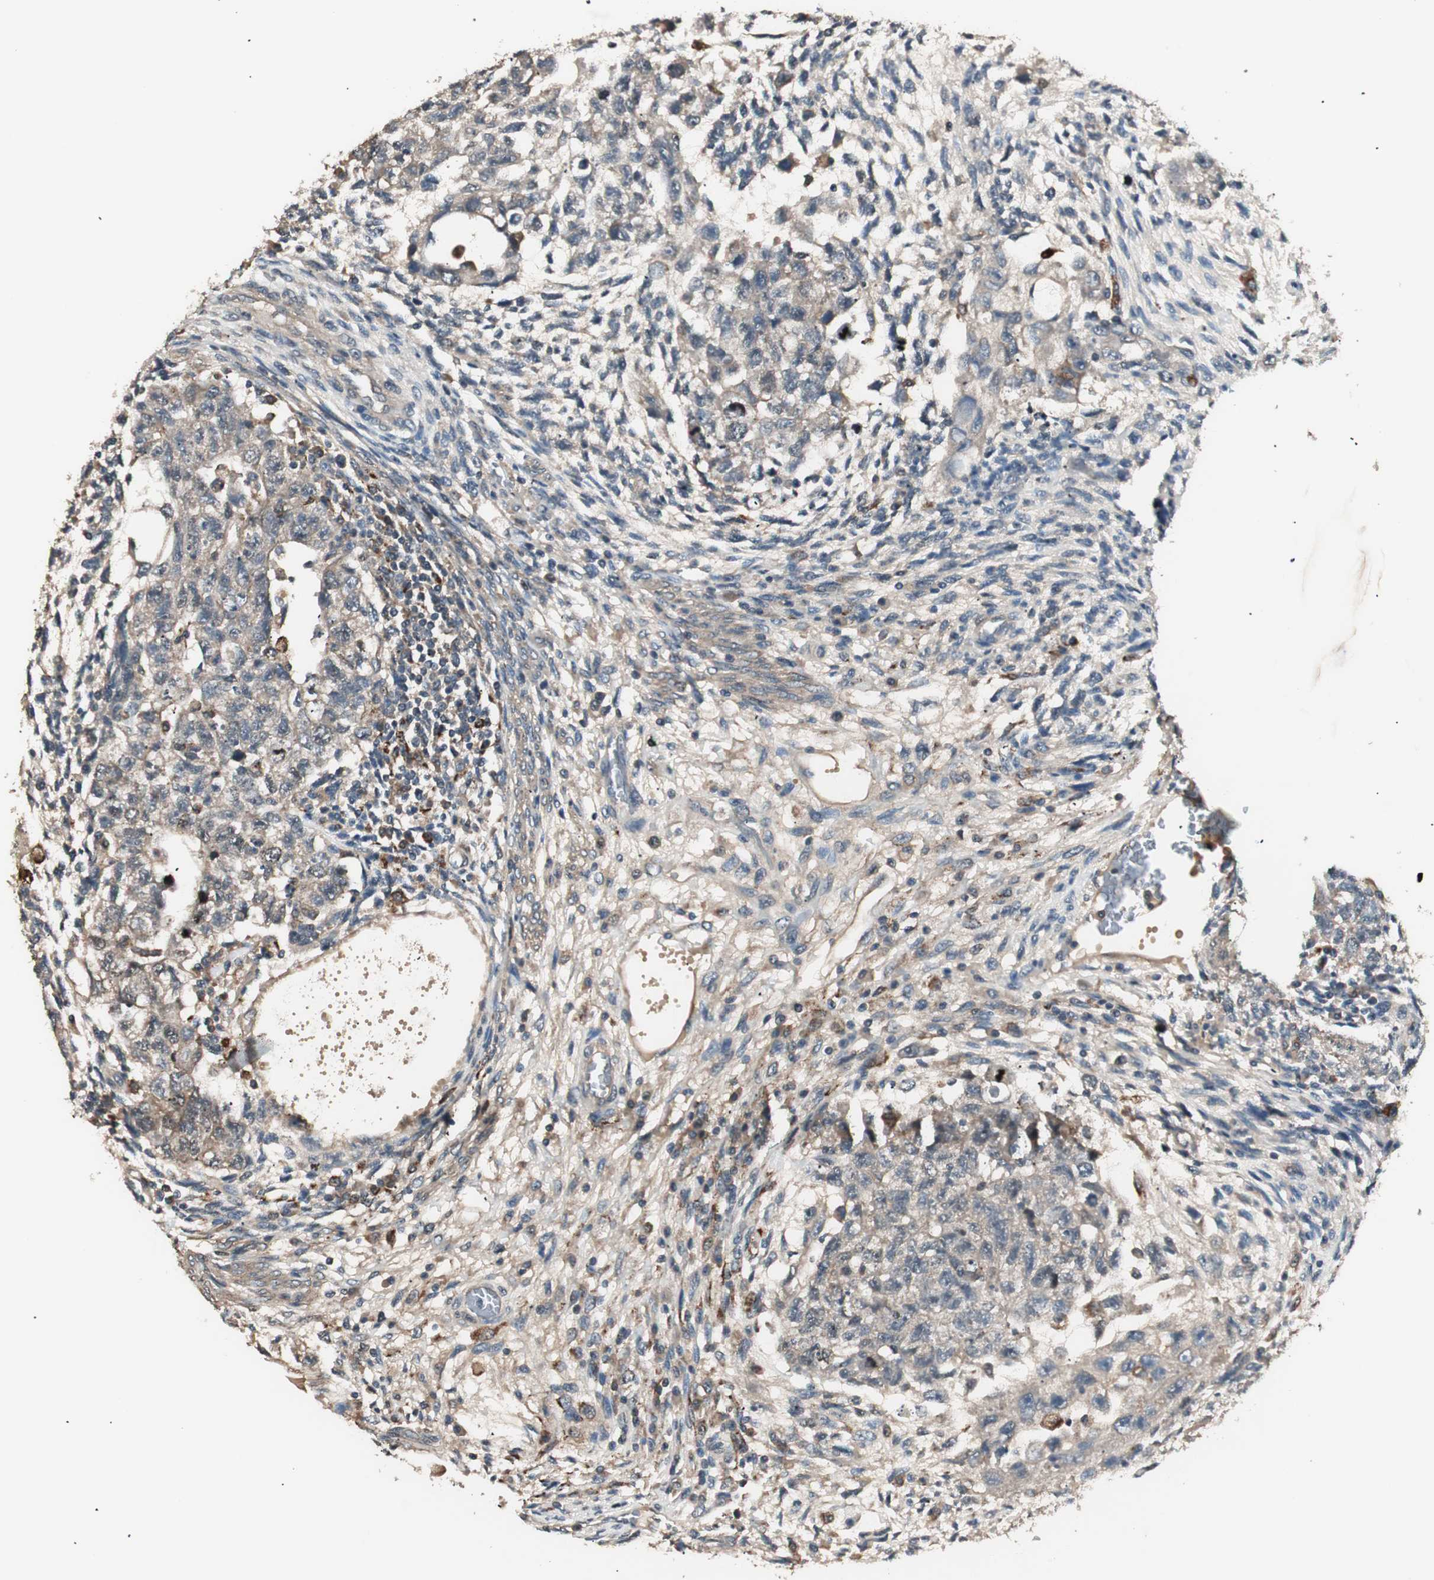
{"staining": {"intensity": "weak", "quantity": ">75%", "location": "cytoplasmic/membranous"}, "tissue": "testis cancer", "cell_type": "Tumor cells", "image_type": "cancer", "snomed": [{"axis": "morphology", "description": "Normal tissue, NOS"}, {"axis": "morphology", "description": "Carcinoma, Embryonal, NOS"}, {"axis": "topography", "description": "Testis"}], "caption": "IHC (DAB) staining of testis embryonal carcinoma demonstrates weak cytoplasmic/membranous protein positivity in approximately >75% of tumor cells. (brown staining indicates protein expression, while blue staining denotes nuclei).", "gene": "NFRKB", "patient": {"sex": "male", "age": 36}}